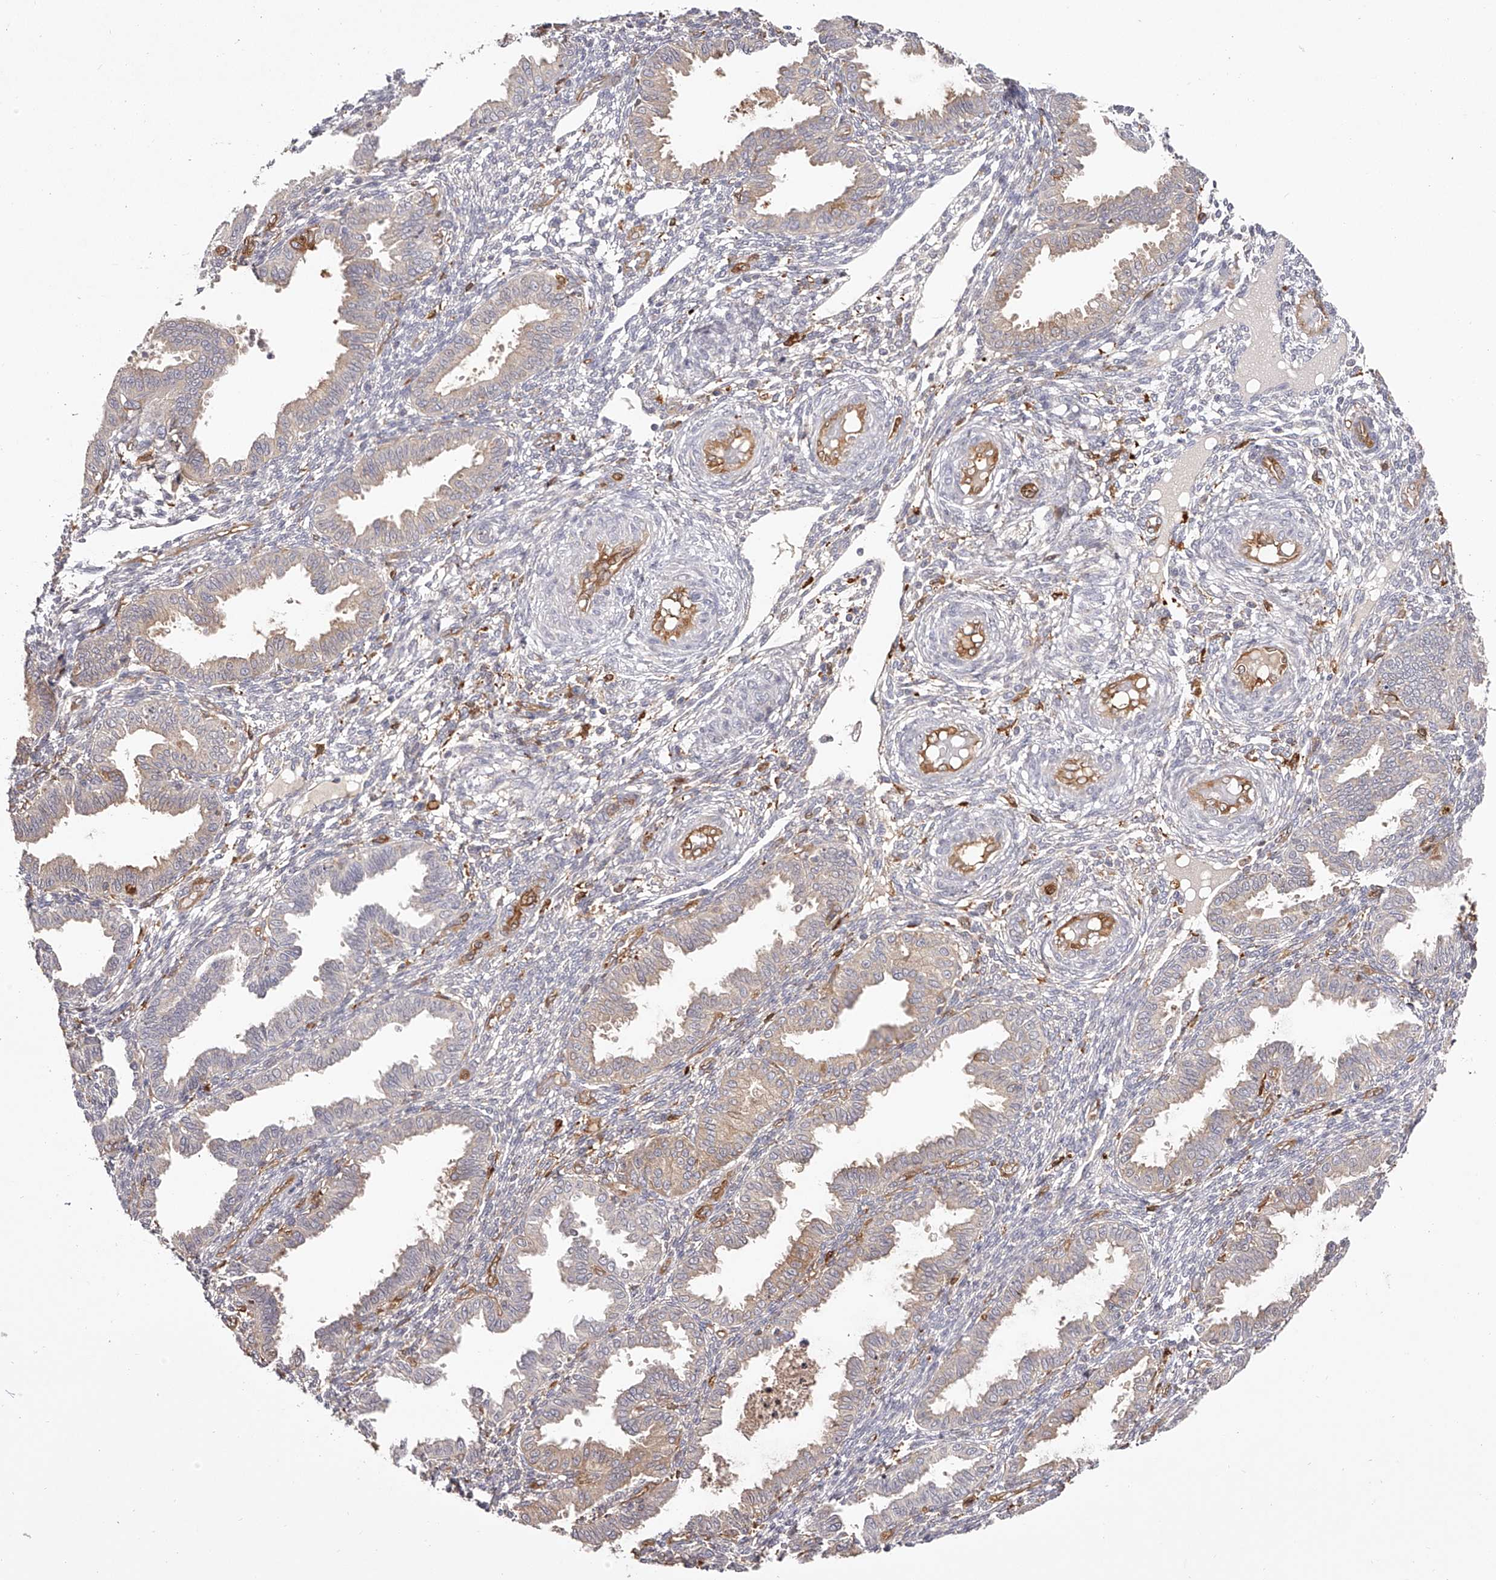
{"staining": {"intensity": "weak", "quantity": "25%-75%", "location": "cytoplasmic/membranous"}, "tissue": "endometrium", "cell_type": "Cells in endometrial stroma", "image_type": "normal", "snomed": [{"axis": "morphology", "description": "Normal tissue, NOS"}, {"axis": "topography", "description": "Endometrium"}], "caption": "Protein staining by IHC reveals weak cytoplasmic/membranous expression in approximately 25%-75% of cells in endometrial stroma in normal endometrium. The staining was performed using DAB (3,3'-diaminobenzidine) to visualize the protein expression in brown, while the nuclei were stained in blue with hematoxylin (Magnification: 20x).", "gene": "LAP3", "patient": {"sex": "female", "age": 33}}